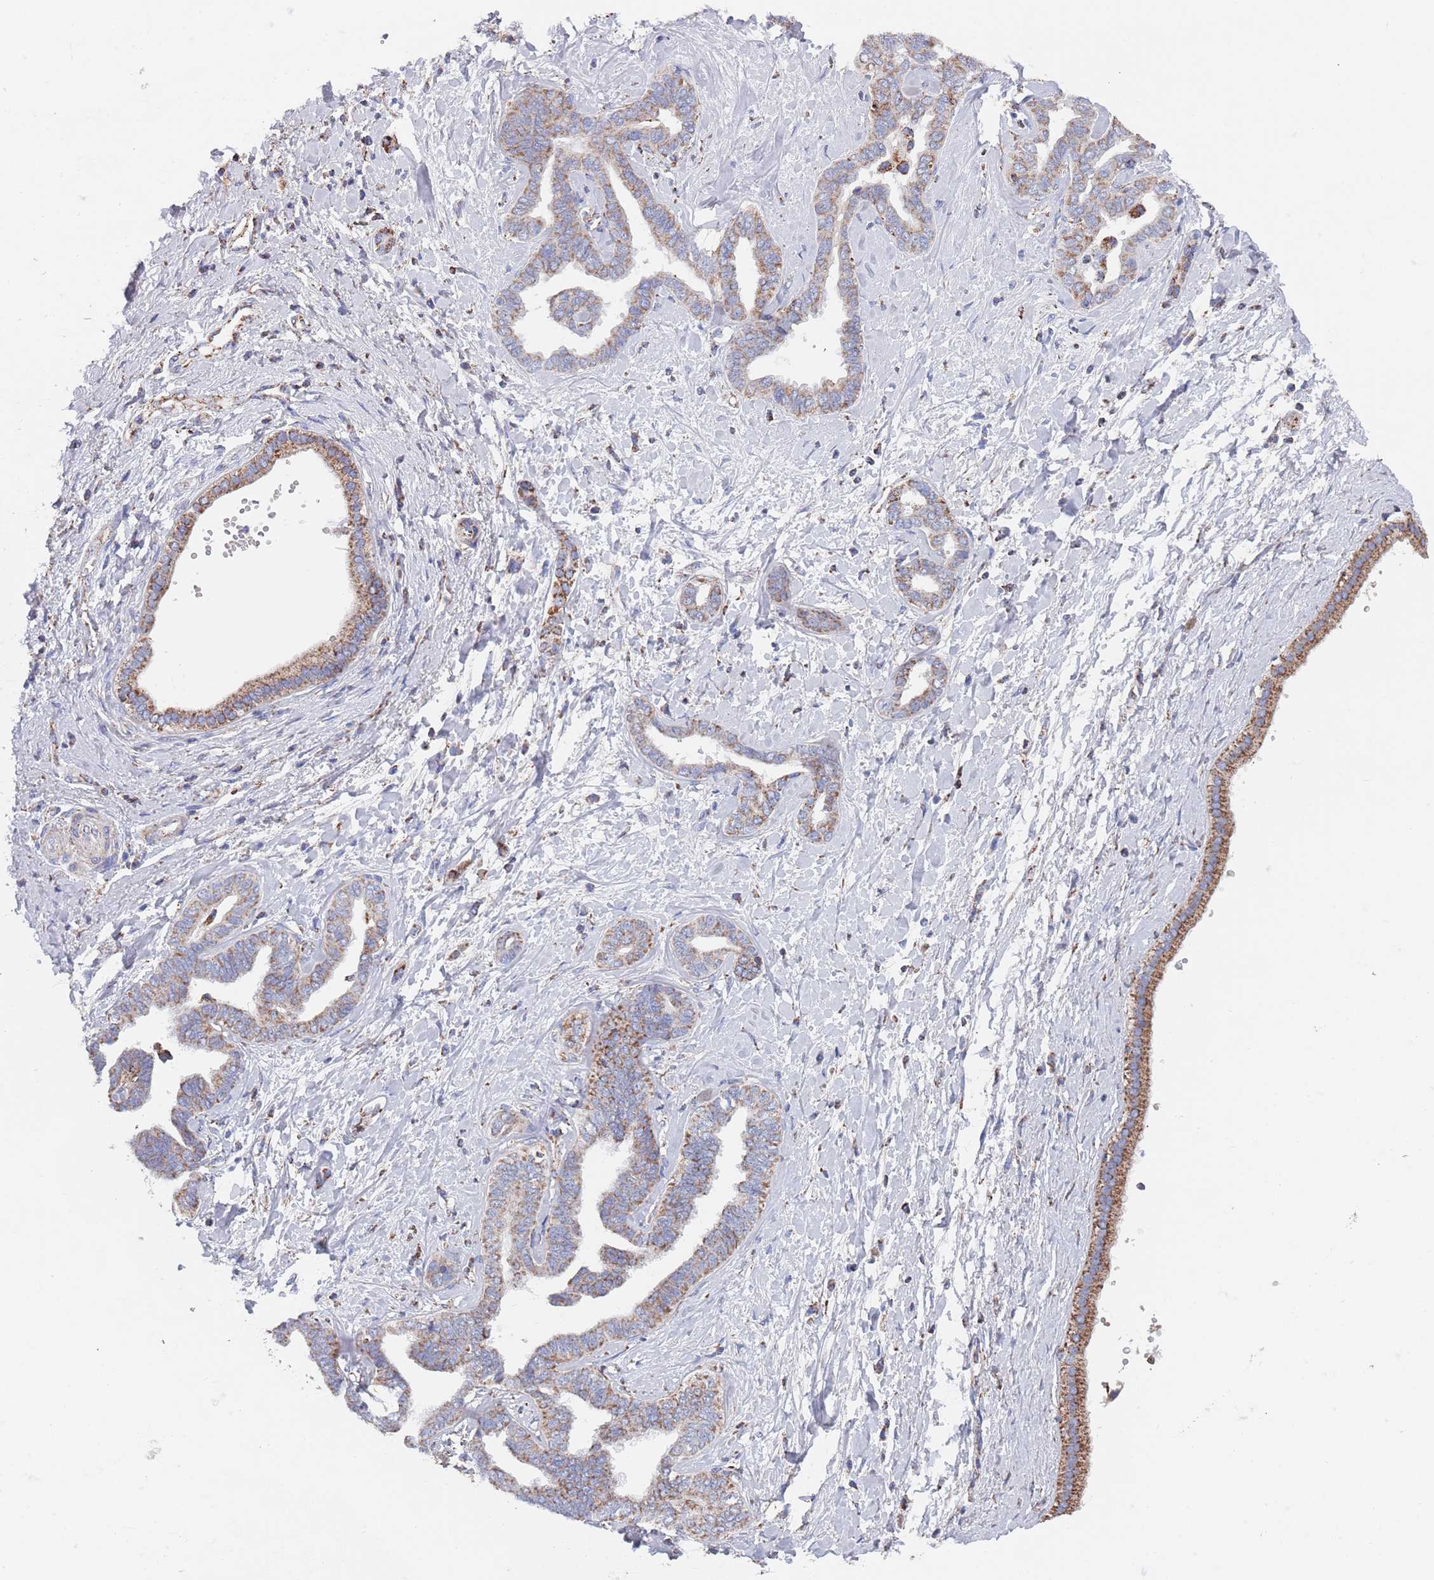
{"staining": {"intensity": "moderate", "quantity": ">75%", "location": "cytoplasmic/membranous"}, "tissue": "liver cancer", "cell_type": "Tumor cells", "image_type": "cancer", "snomed": [{"axis": "morphology", "description": "Cholangiocarcinoma"}, {"axis": "topography", "description": "Liver"}], "caption": "Human liver cancer (cholangiocarcinoma) stained with a protein marker displays moderate staining in tumor cells.", "gene": "PGP", "patient": {"sex": "female", "age": 77}}